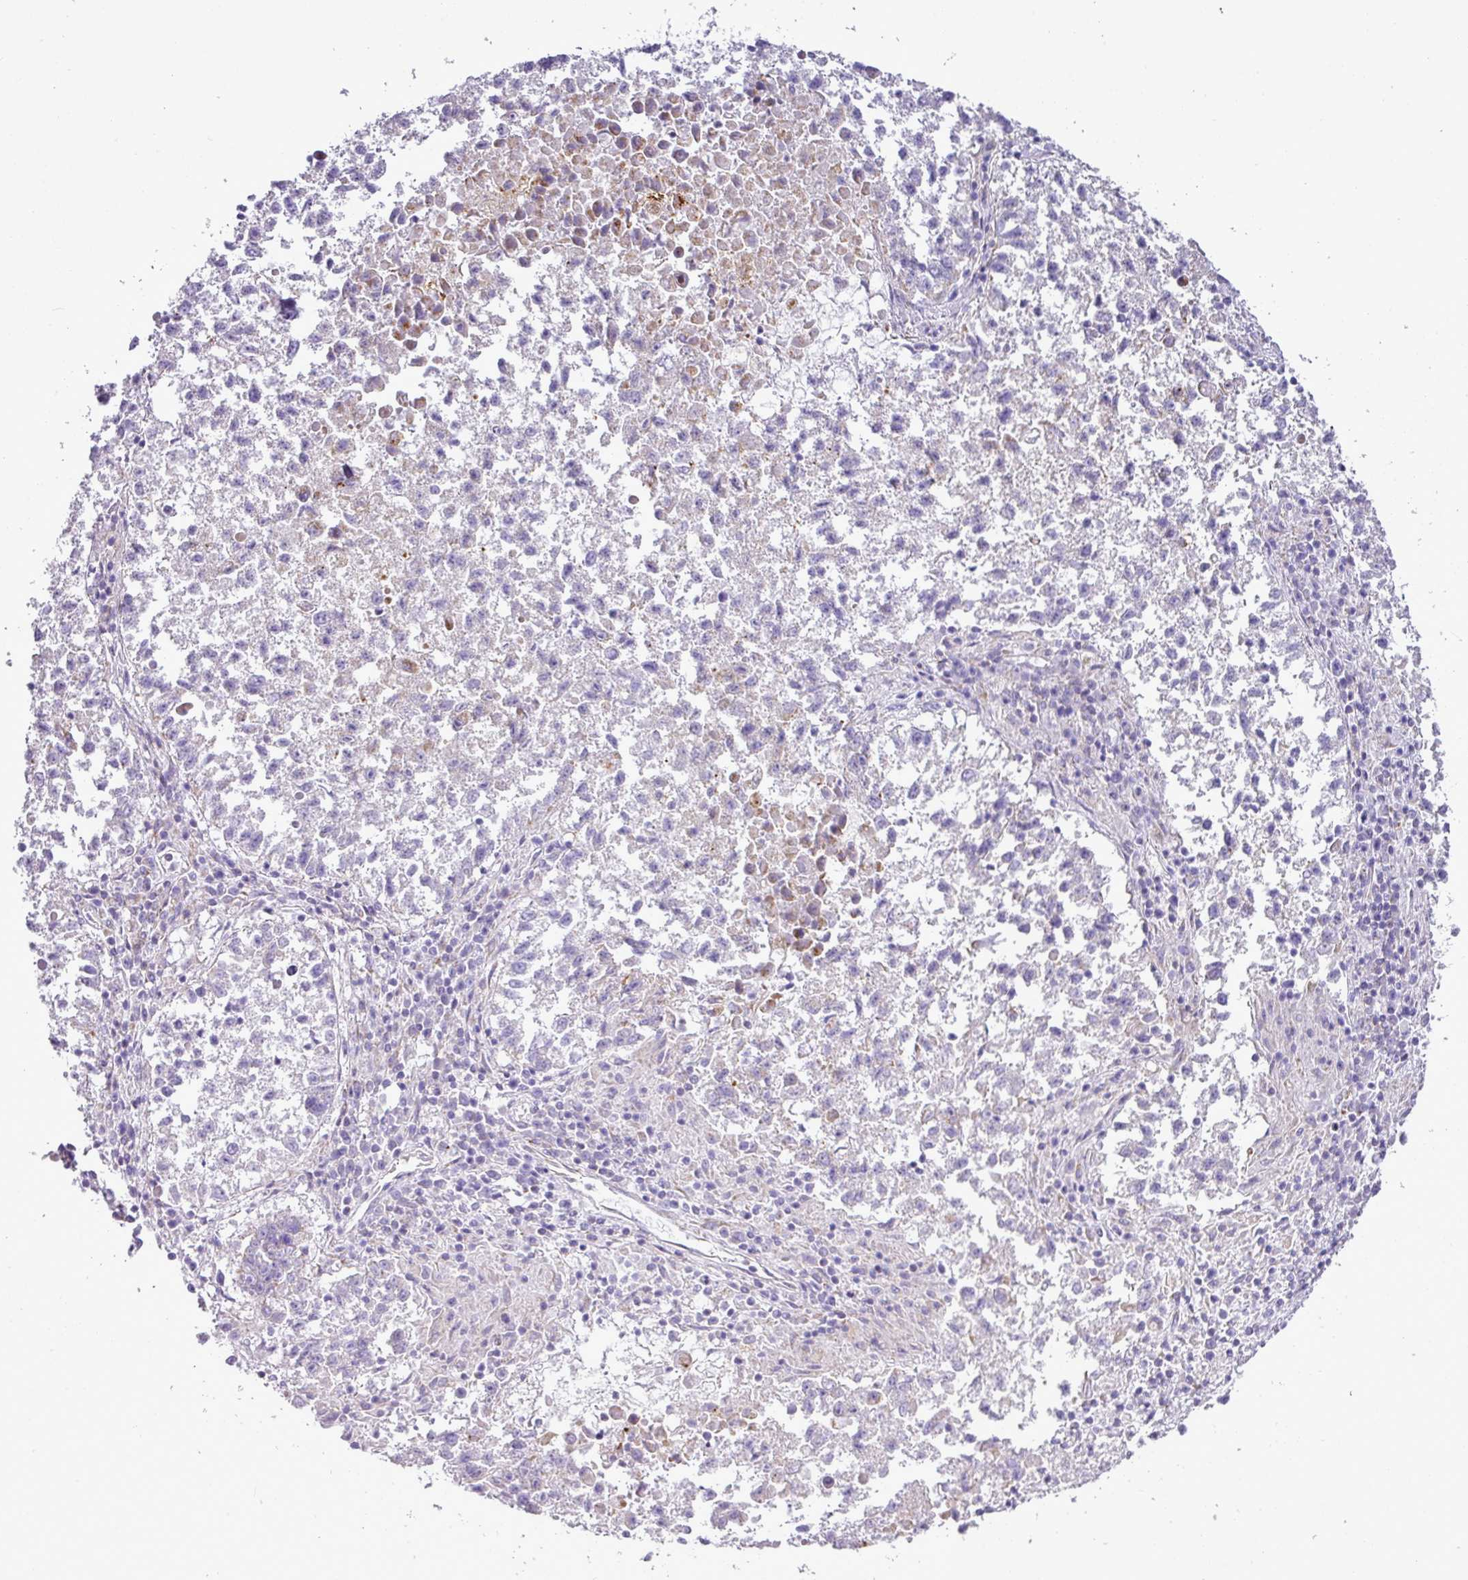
{"staining": {"intensity": "moderate", "quantity": "<25%", "location": "cytoplasmic/membranous"}, "tissue": "lung cancer", "cell_type": "Tumor cells", "image_type": "cancer", "snomed": [{"axis": "morphology", "description": "Squamous cell carcinoma, NOS"}, {"axis": "topography", "description": "Lung"}], "caption": "Immunohistochemistry of human squamous cell carcinoma (lung) exhibits low levels of moderate cytoplasmic/membranous positivity in approximately <25% of tumor cells.", "gene": "PGAP4", "patient": {"sex": "male", "age": 73}}